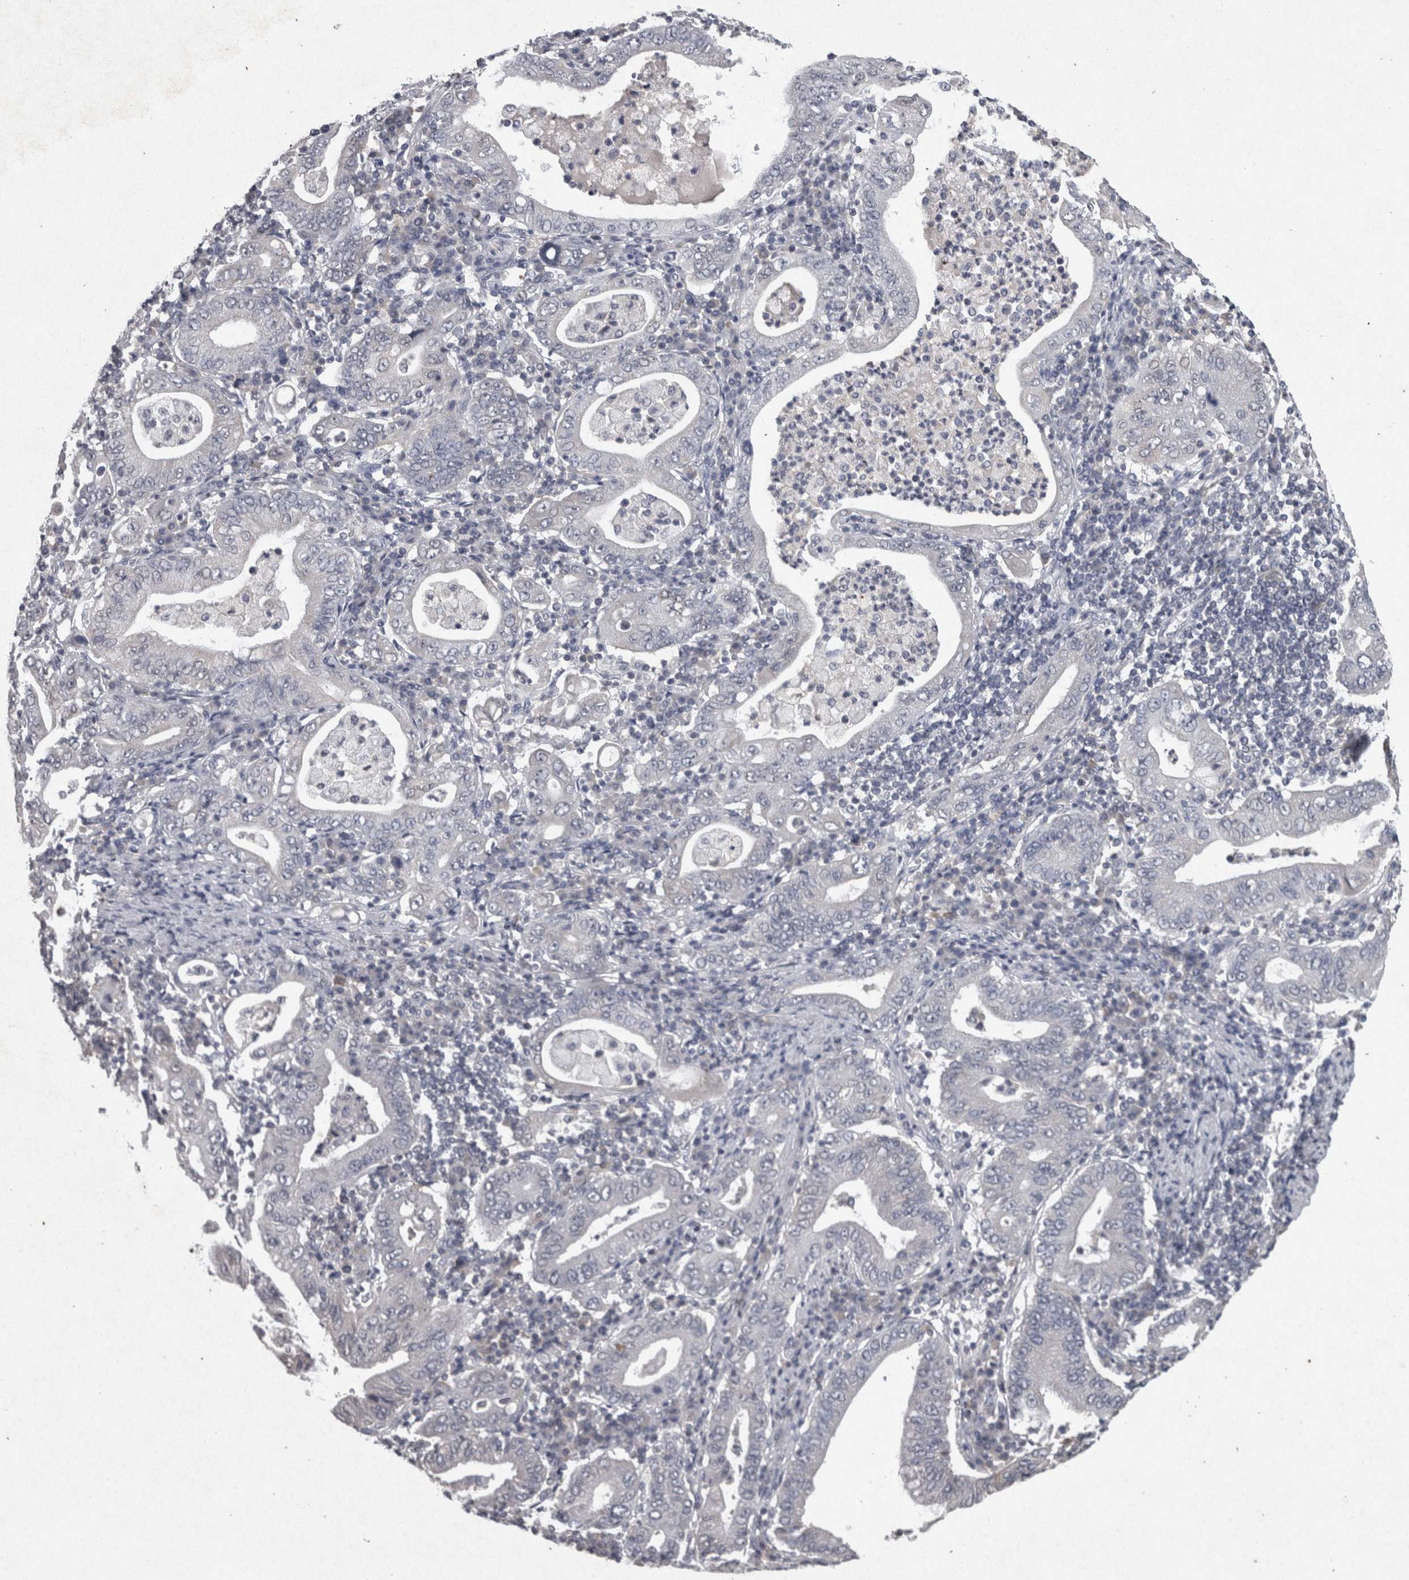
{"staining": {"intensity": "negative", "quantity": "none", "location": "none"}, "tissue": "stomach cancer", "cell_type": "Tumor cells", "image_type": "cancer", "snomed": [{"axis": "morphology", "description": "Normal tissue, NOS"}, {"axis": "morphology", "description": "Adenocarcinoma, NOS"}, {"axis": "topography", "description": "Esophagus"}, {"axis": "topography", "description": "Stomach, upper"}, {"axis": "topography", "description": "Peripheral nerve tissue"}], "caption": "A high-resolution micrograph shows IHC staining of stomach cancer, which reveals no significant positivity in tumor cells.", "gene": "WNT7A", "patient": {"sex": "male", "age": 62}}